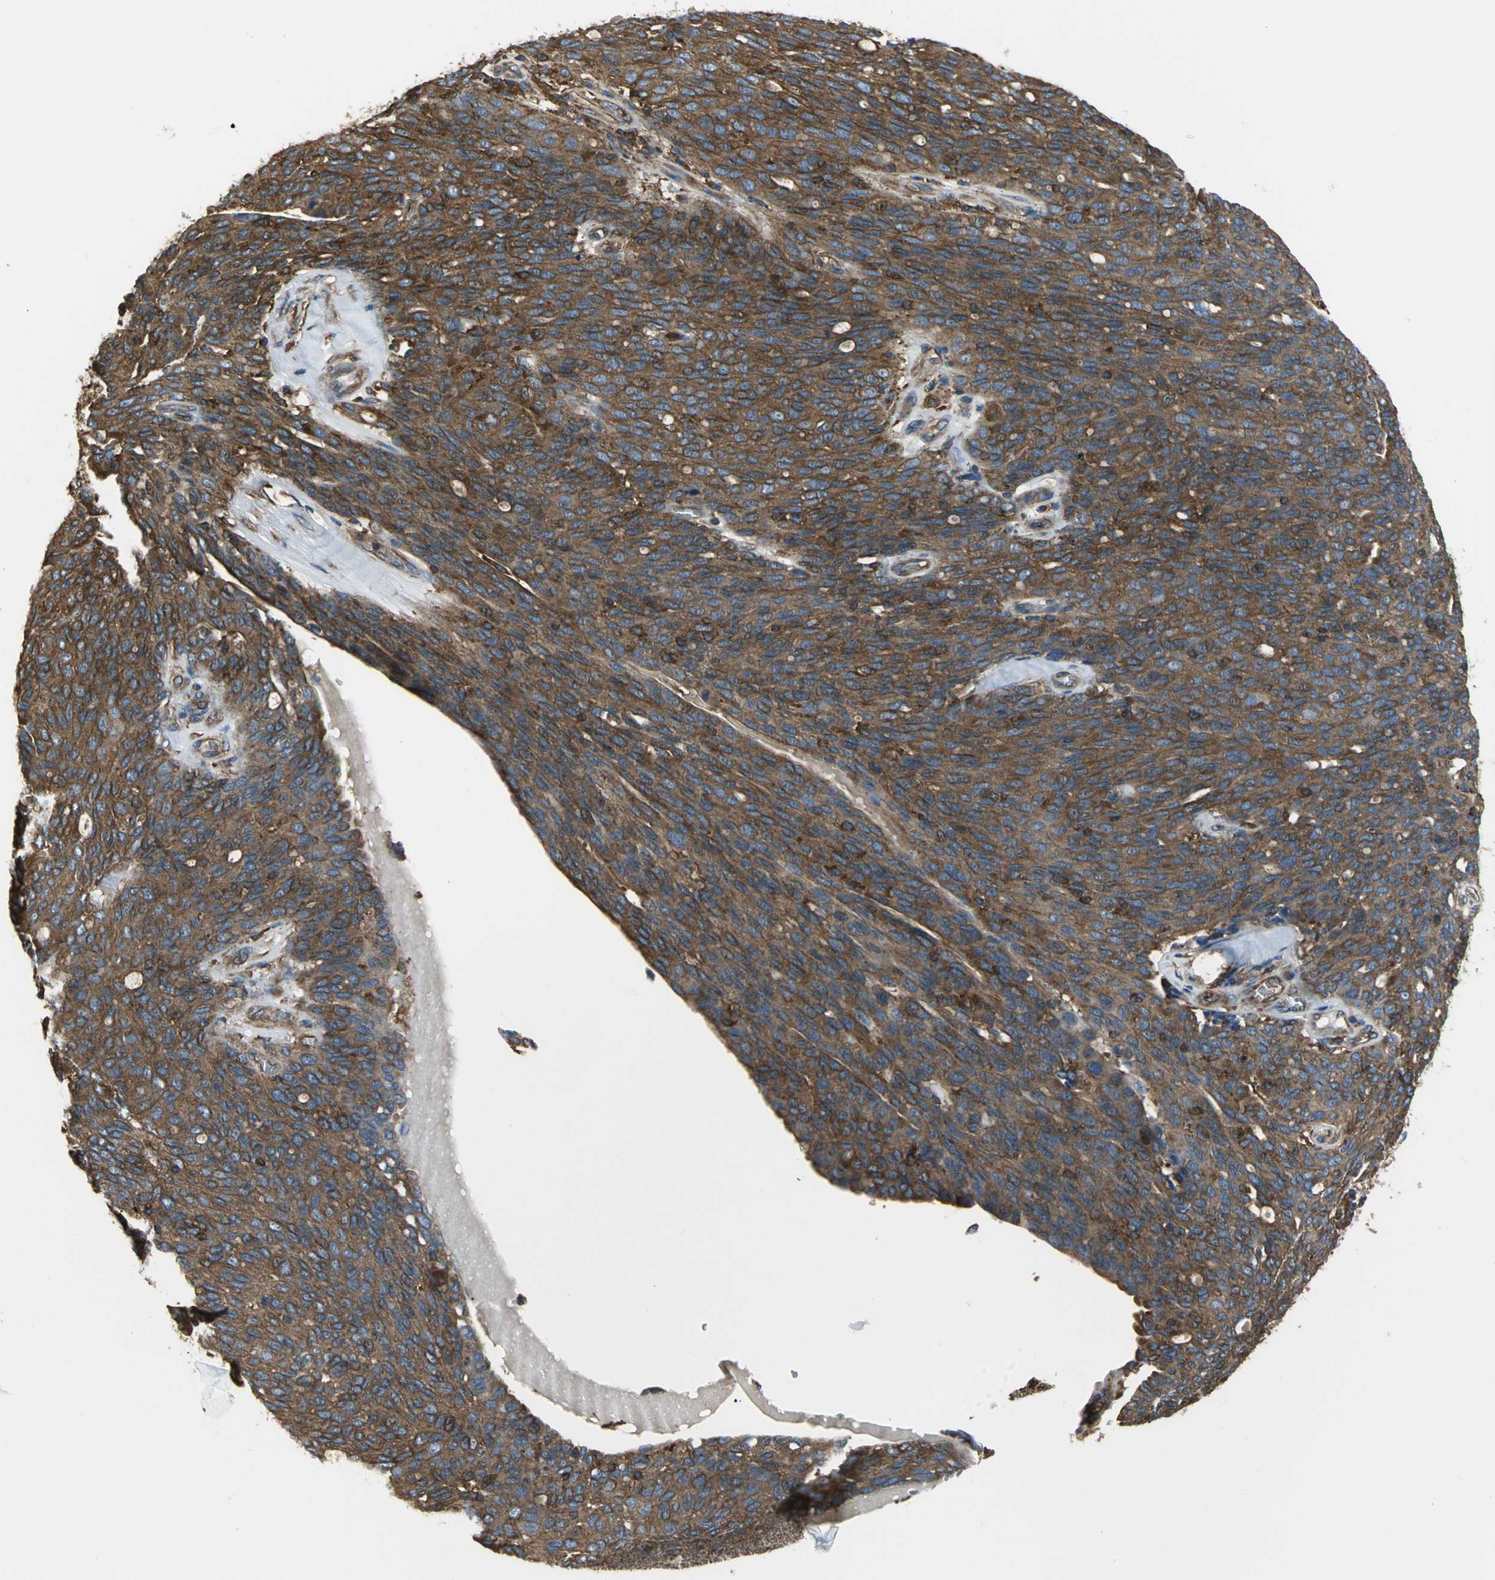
{"staining": {"intensity": "strong", "quantity": ">75%", "location": "cytoplasmic/membranous"}, "tissue": "ovarian cancer", "cell_type": "Tumor cells", "image_type": "cancer", "snomed": [{"axis": "morphology", "description": "Carcinoma, endometroid"}, {"axis": "topography", "description": "Ovary"}], "caption": "Protein expression analysis of human ovarian endometroid carcinoma reveals strong cytoplasmic/membranous expression in about >75% of tumor cells.", "gene": "TLN1", "patient": {"sex": "female", "age": 60}}